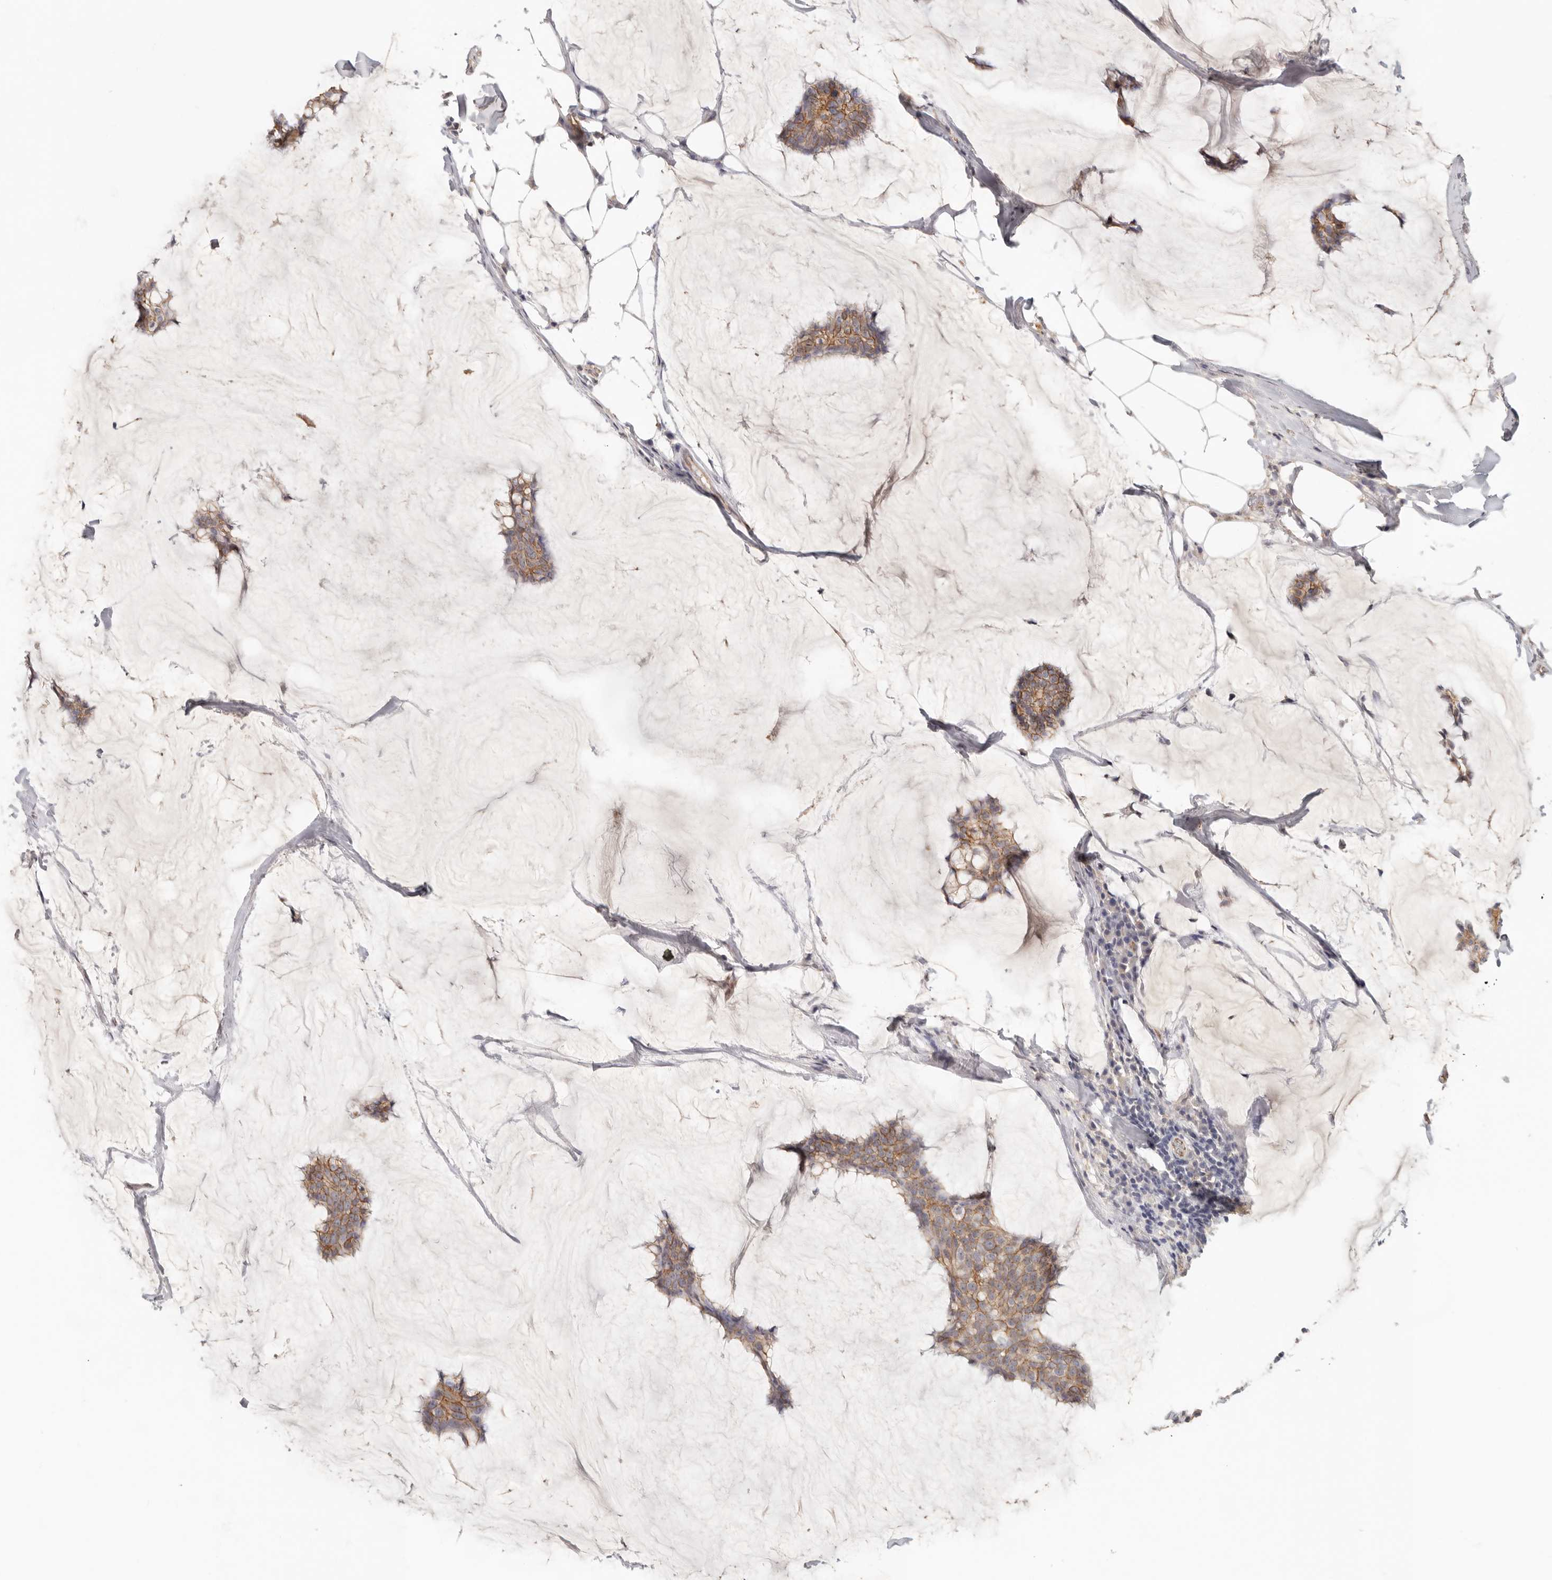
{"staining": {"intensity": "moderate", "quantity": ">75%", "location": "cytoplasmic/membranous"}, "tissue": "breast cancer", "cell_type": "Tumor cells", "image_type": "cancer", "snomed": [{"axis": "morphology", "description": "Duct carcinoma"}, {"axis": "topography", "description": "Breast"}], "caption": "Protein staining of breast cancer tissue displays moderate cytoplasmic/membranous expression in approximately >75% of tumor cells.", "gene": "ANXA9", "patient": {"sex": "female", "age": 93}}